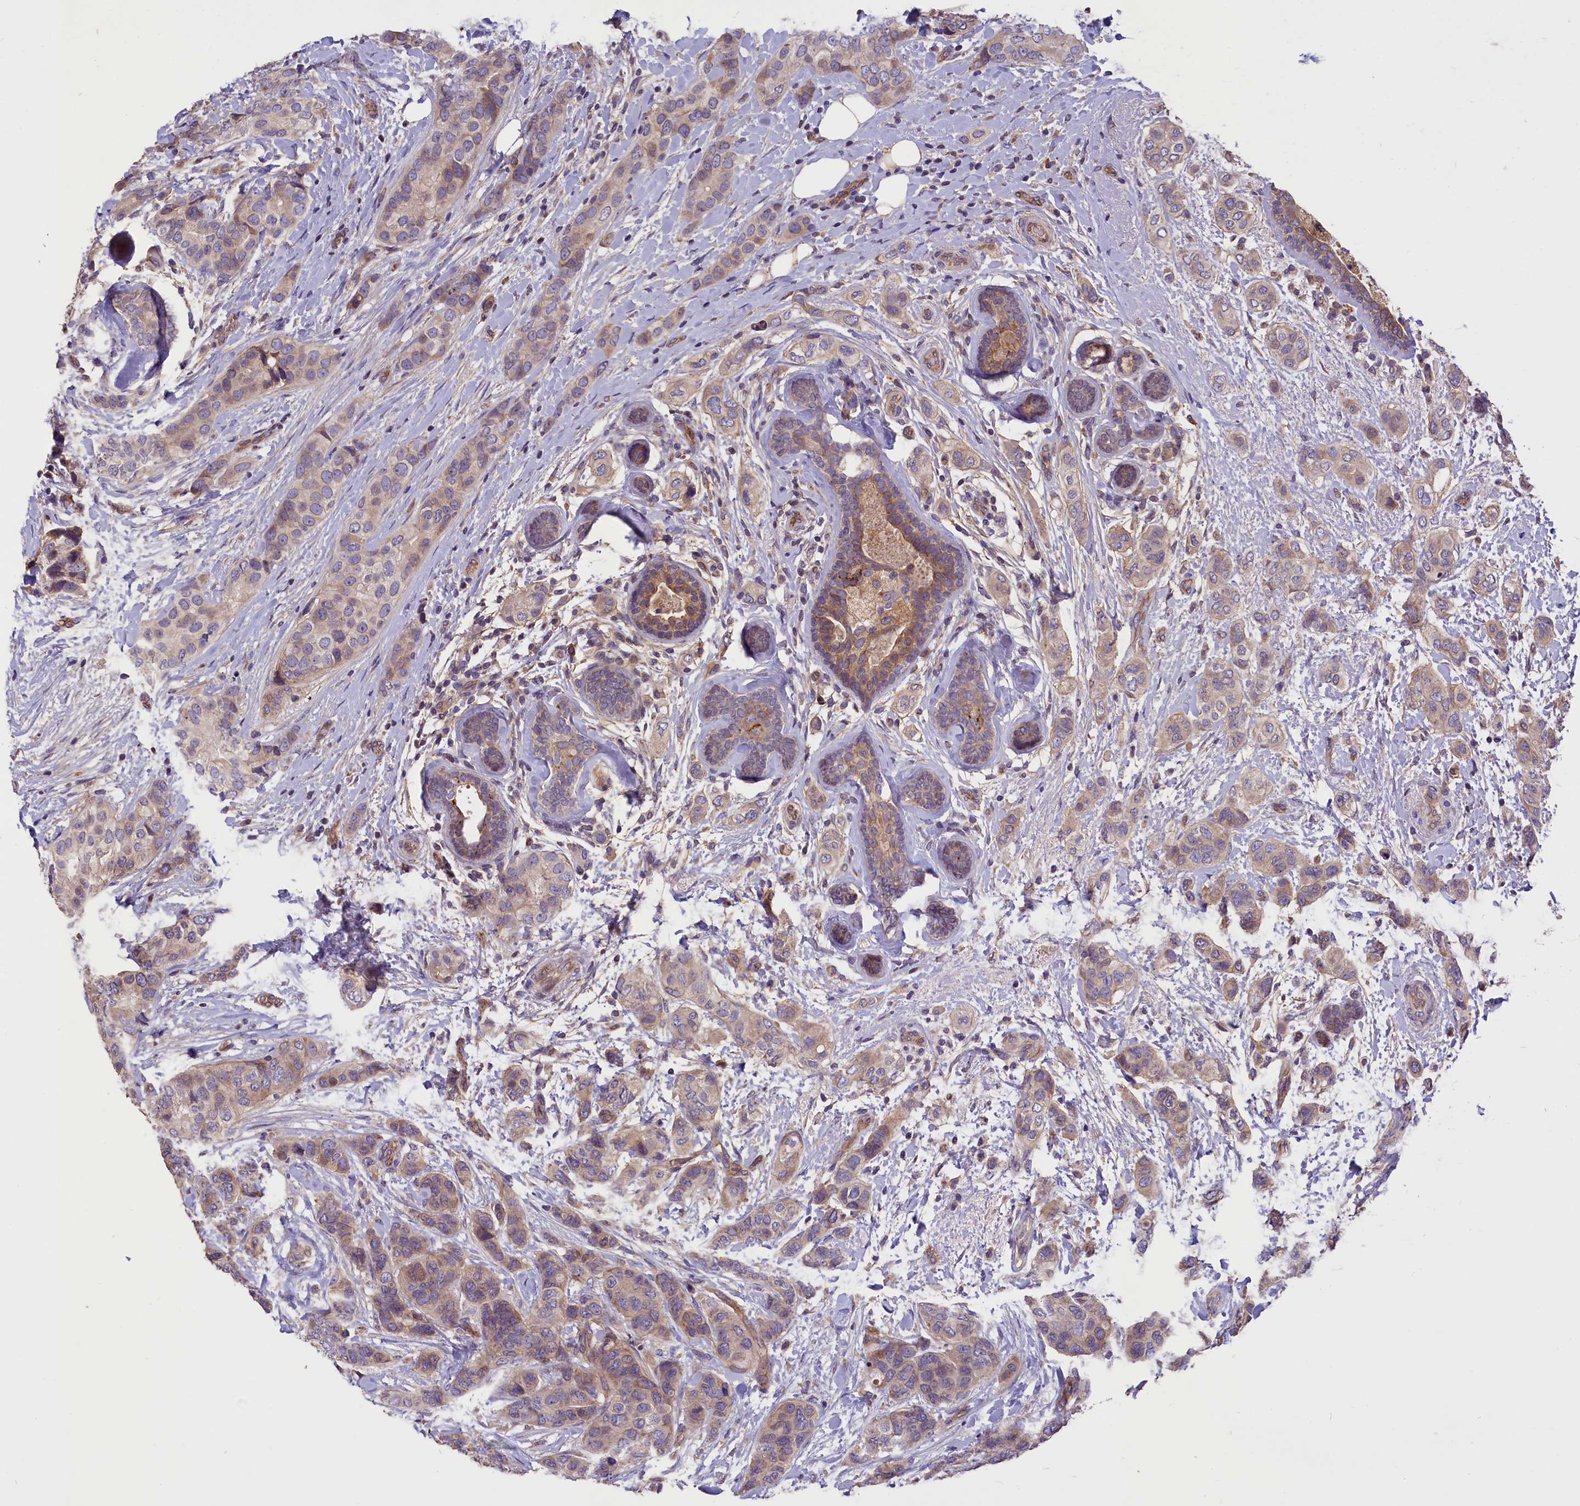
{"staining": {"intensity": "weak", "quantity": "25%-75%", "location": "cytoplasmic/membranous"}, "tissue": "breast cancer", "cell_type": "Tumor cells", "image_type": "cancer", "snomed": [{"axis": "morphology", "description": "Lobular carcinoma"}, {"axis": "topography", "description": "Breast"}], "caption": "Immunohistochemical staining of breast cancer exhibits low levels of weak cytoplasmic/membranous positivity in about 25%-75% of tumor cells. Using DAB (3,3'-diaminobenzidine) (brown) and hematoxylin (blue) stains, captured at high magnification using brightfield microscopy.", "gene": "ERMARD", "patient": {"sex": "female", "age": 51}}